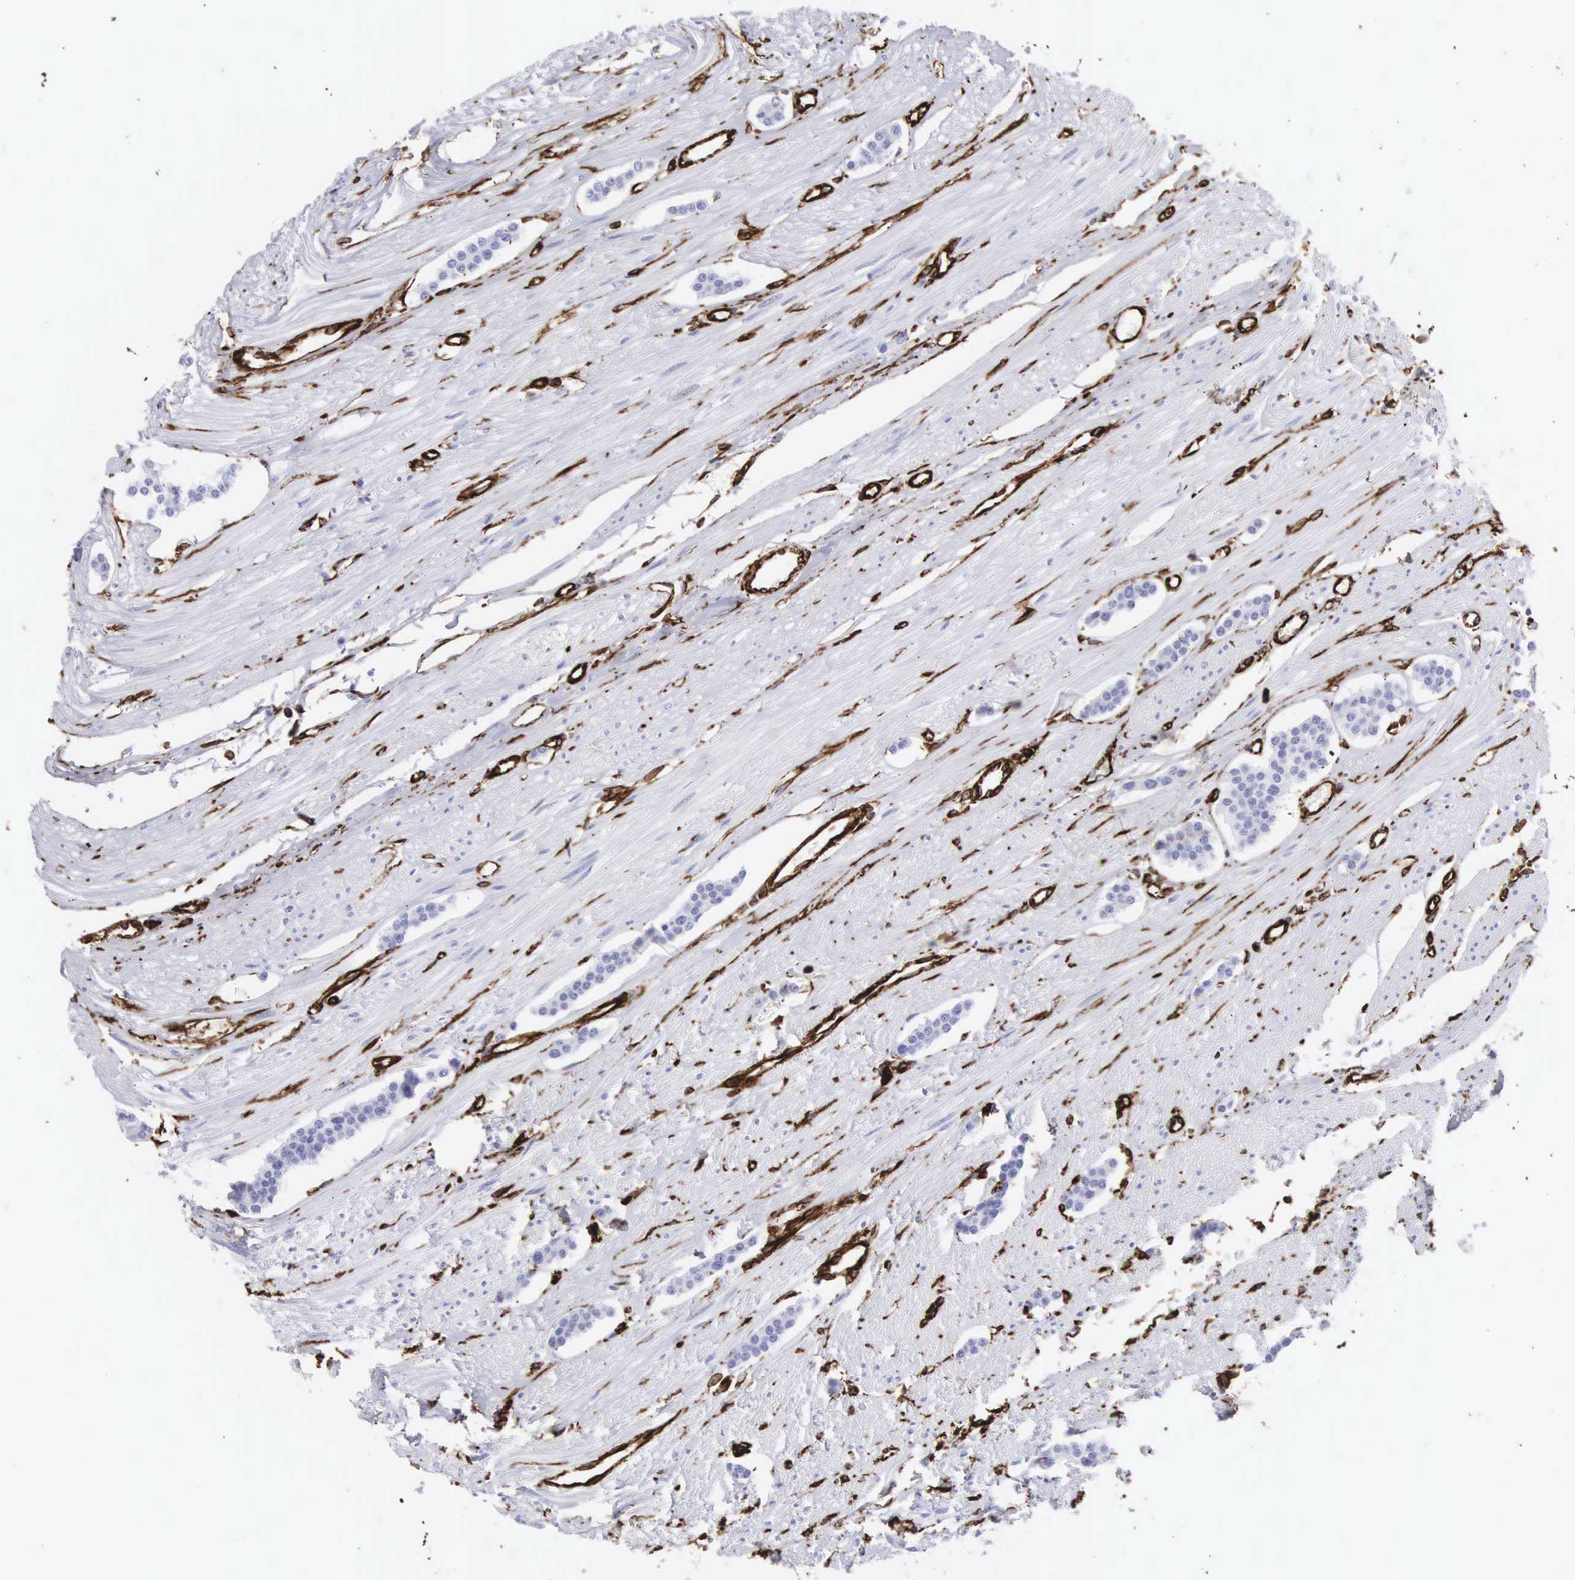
{"staining": {"intensity": "negative", "quantity": "none", "location": "none"}, "tissue": "carcinoid", "cell_type": "Tumor cells", "image_type": "cancer", "snomed": [{"axis": "morphology", "description": "Carcinoid, malignant, NOS"}, {"axis": "topography", "description": "Small intestine"}], "caption": "High magnification brightfield microscopy of carcinoid stained with DAB (brown) and counterstained with hematoxylin (blue): tumor cells show no significant positivity. The staining was performed using DAB to visualize the protein expression in brown, while the nuclei were stained in blue with hematoxylin (Magnification: 20x).", "gene": "VIM", "patient": {"sex": "male", "age": 60}}